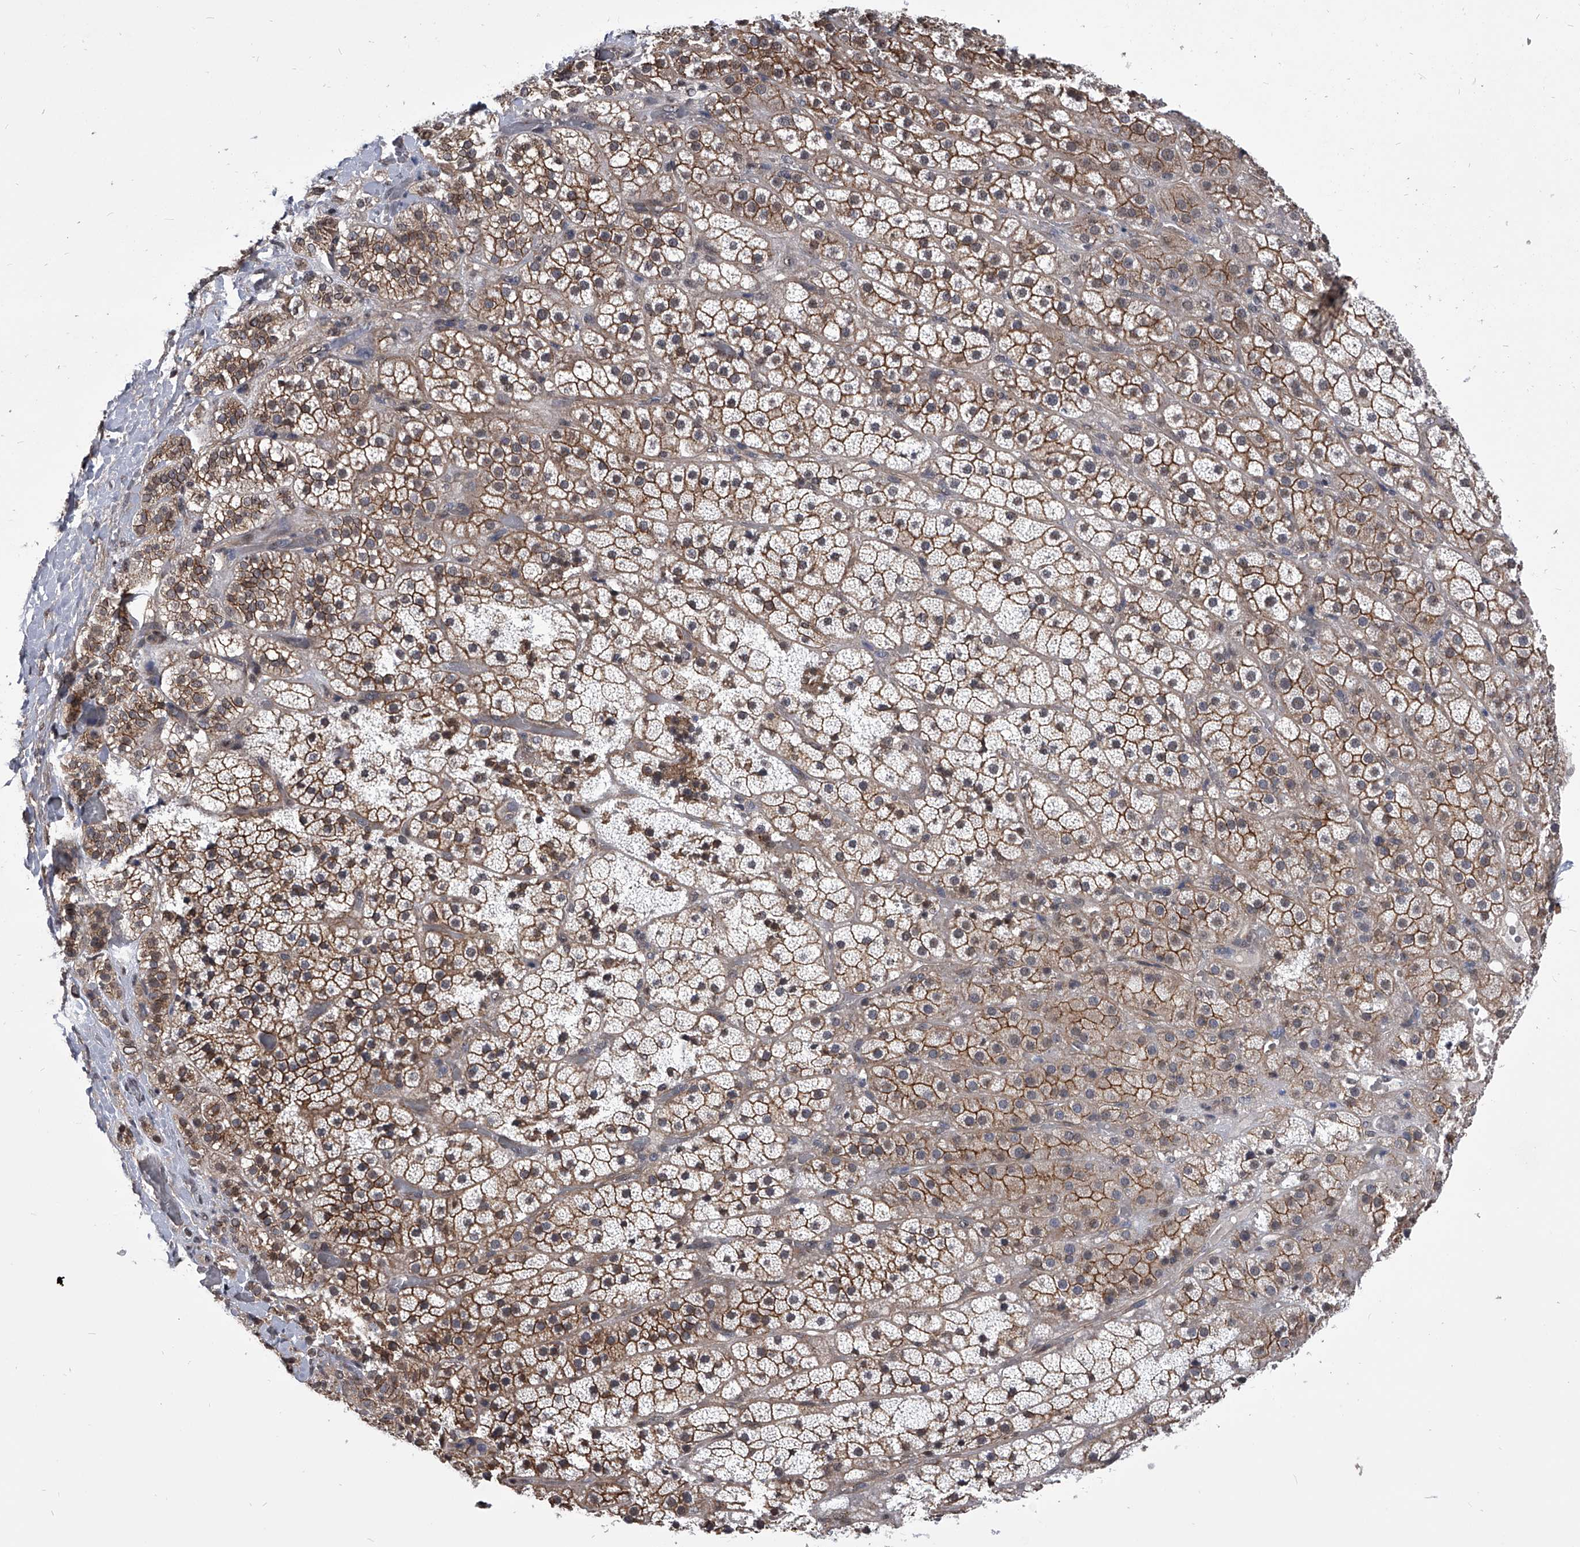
{"staining": {"intensity": "moderate", "quantity": ">75%", "location": "cytoplasmic/membranous"}, "tissue": "adrenal gland", "cell_type": "Glandular cells", "image_type": "normal", "snomed": [{"axis": "morphology", "description": "Normal tissue, NOS"}, {"axis": "topography", "description": "Adrenal gland"}], "caption": "A brown stain labels moderate cytoplasmic/membranous expression of a protein in glandular cells of benign human adrenal gland. Nuclei are stained in blue.", "gene": "ZNF76", "patient": {"sex": "male", "age": 57}}